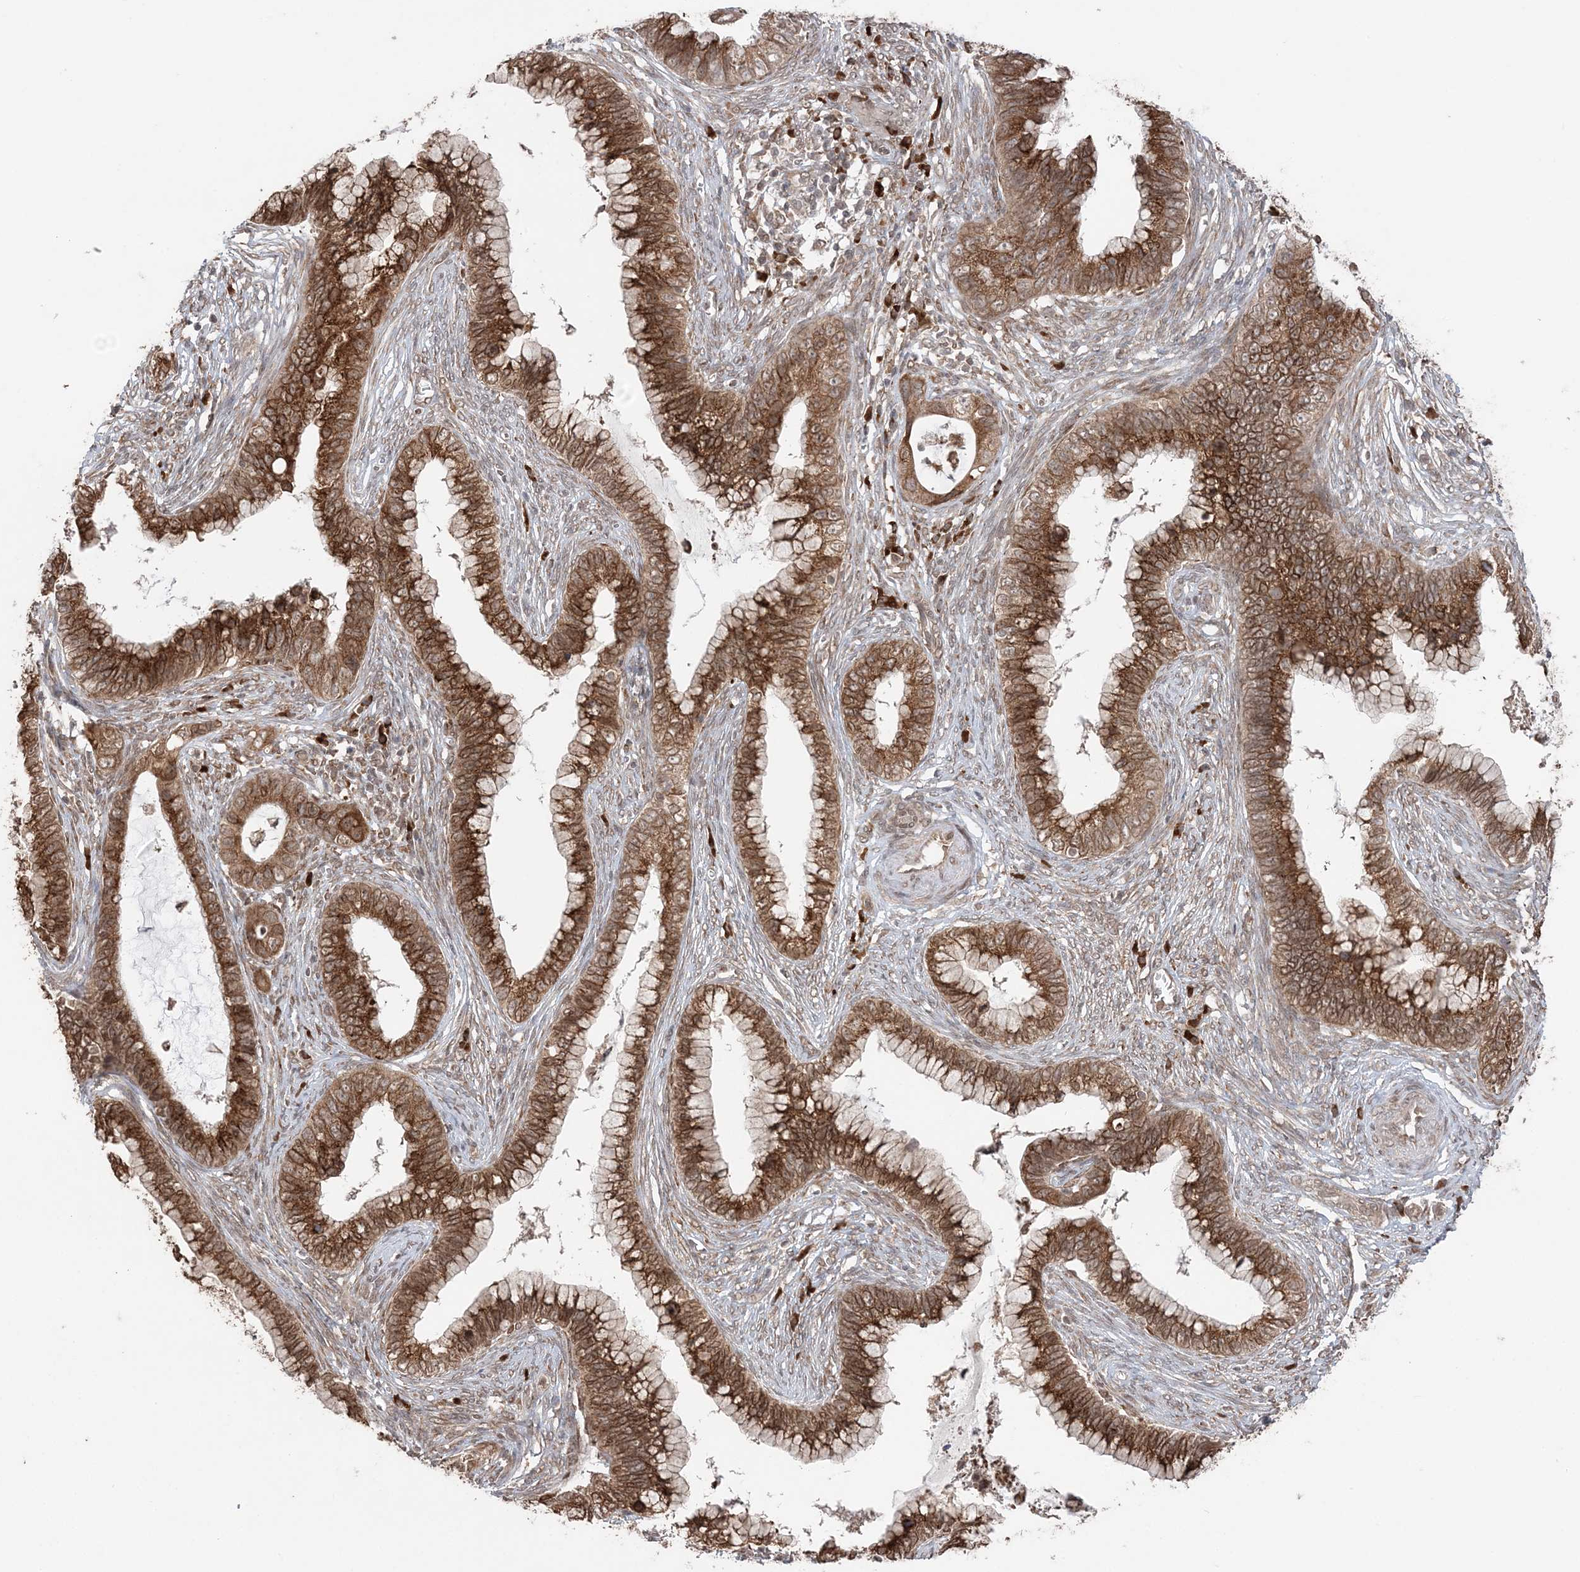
{"staining": {"intensity": "strong", "quantity": ">75%", "location": "cytoplasmic/membranous"}, "tissue": "cervical cancer", "cell_type": "Tumor cells", "image_type": "cancer", "snomed": [{"axis": "morphology", "description": "Adenocarcinoma, NOS"}, {"axis": "topography", "description": "Cervix"}], "caption": "Immunohistochemical staining of human cervical cancer (adenocarcinoma) displays high levels of strong cytoplasmic/membranous expression in about >75% of tumor cells.", "gene": "TMED10", "patient": {"sex": "female", "age": 44}}